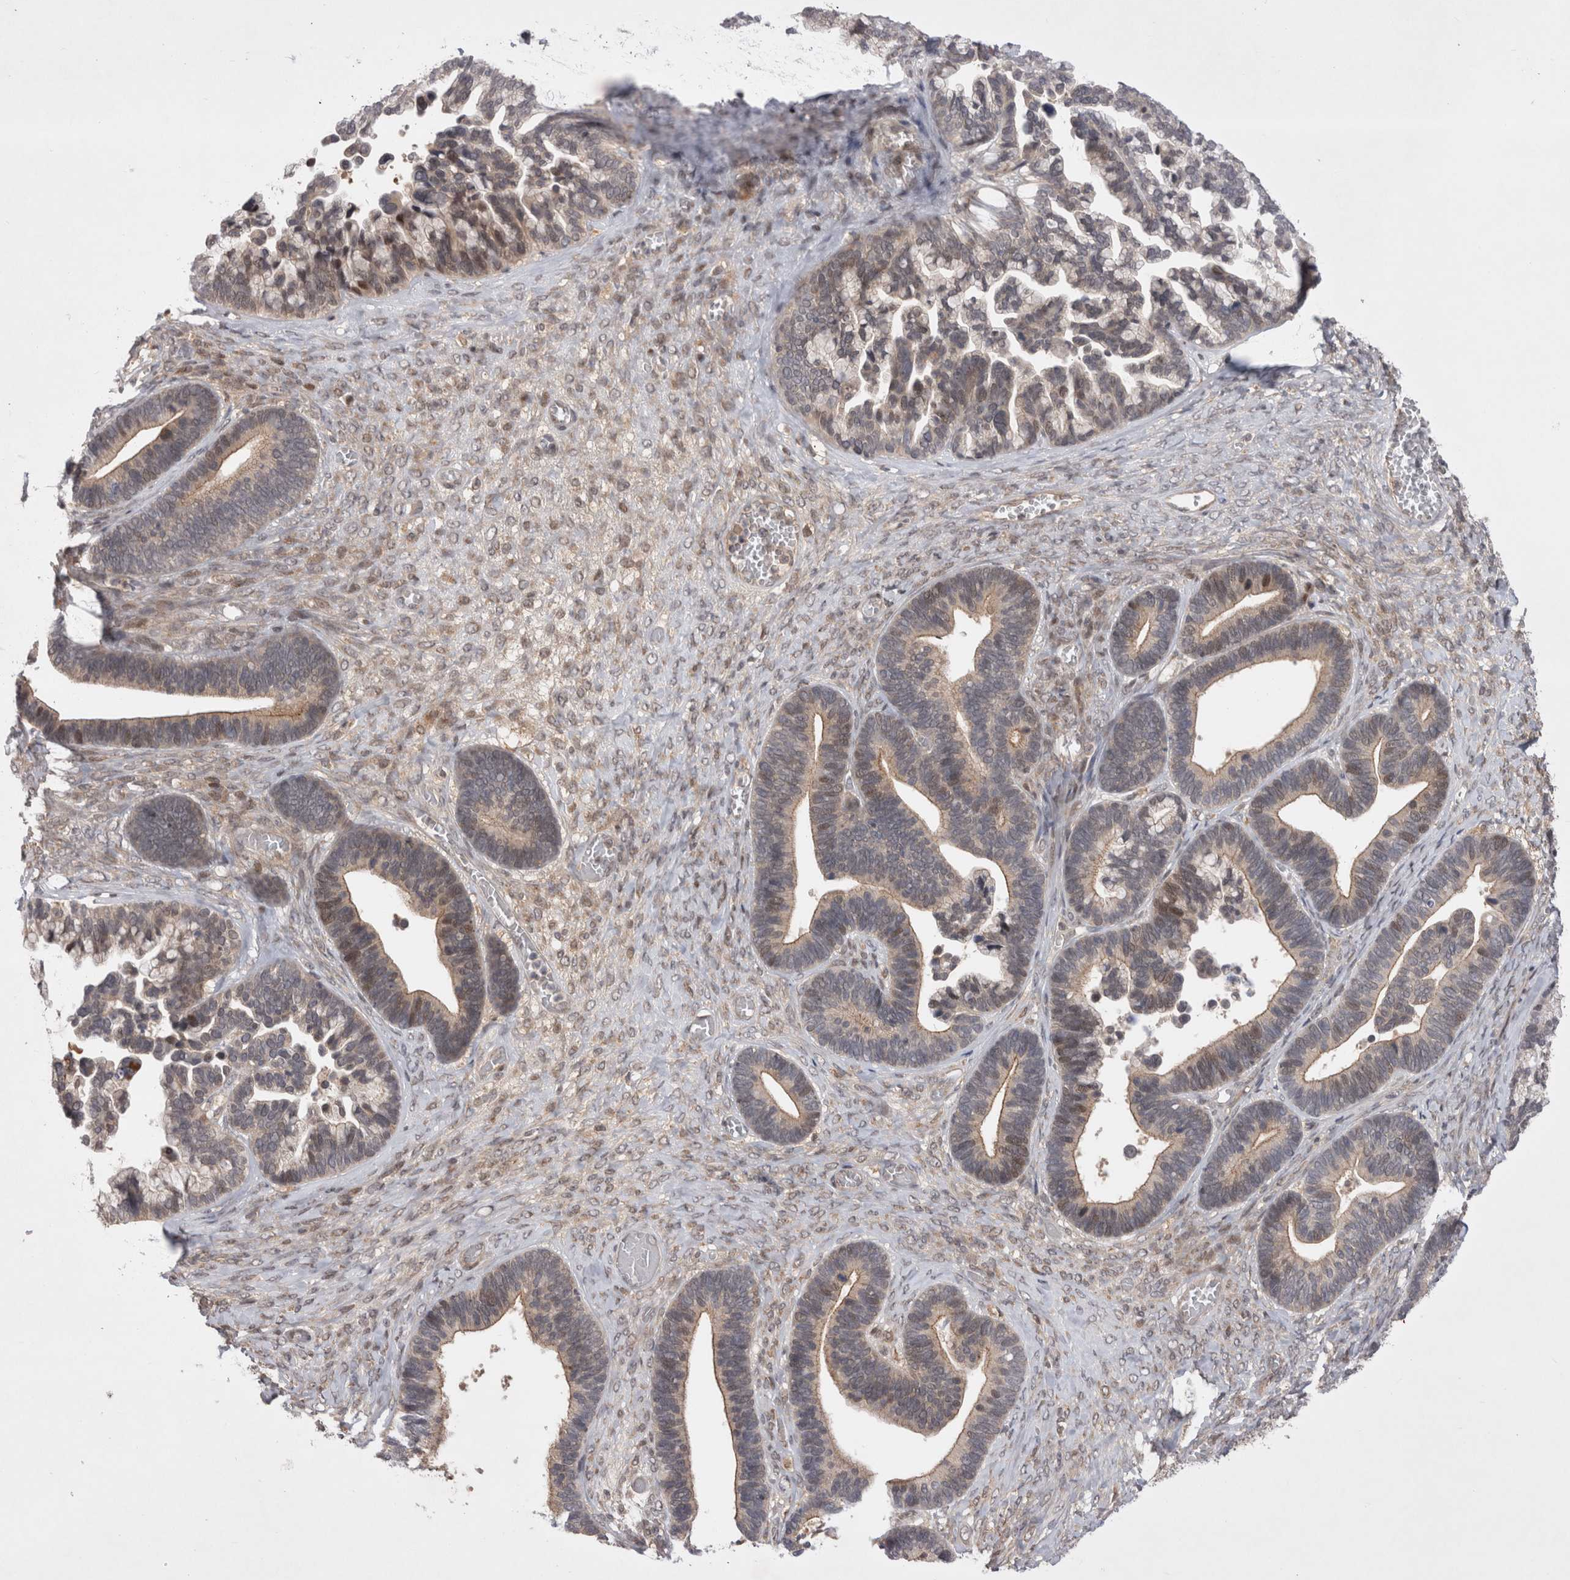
{"staining": {"intensity": "weak", "quantity": ">75%", "location": "cytoplasmic/membranous"}, "tissue": "ovarian cancer", "cell_type": "Tumor cells", "image_type": "cancer", "snomed": [{"axis": "morphology", "description": "Cystadenocarcinoma, serous, NOS"}, {"axis": "topography", "description": "Ovary"}], "caption": "High-magnification brightfield microscopy of ovarian cancer stained with DAB (3,3'-diaminobenzidine) (brown) and counterstained with hematoxylin (blue). tumor cells exhibit weak cytoplasmic/membranous staining is appreciated in about>75% of cells. (DAB = brown stain, brightfield microscopy at high magnification).", "gene": "PLEKHM1", "patient": {"sex": "female", "age": 56}}